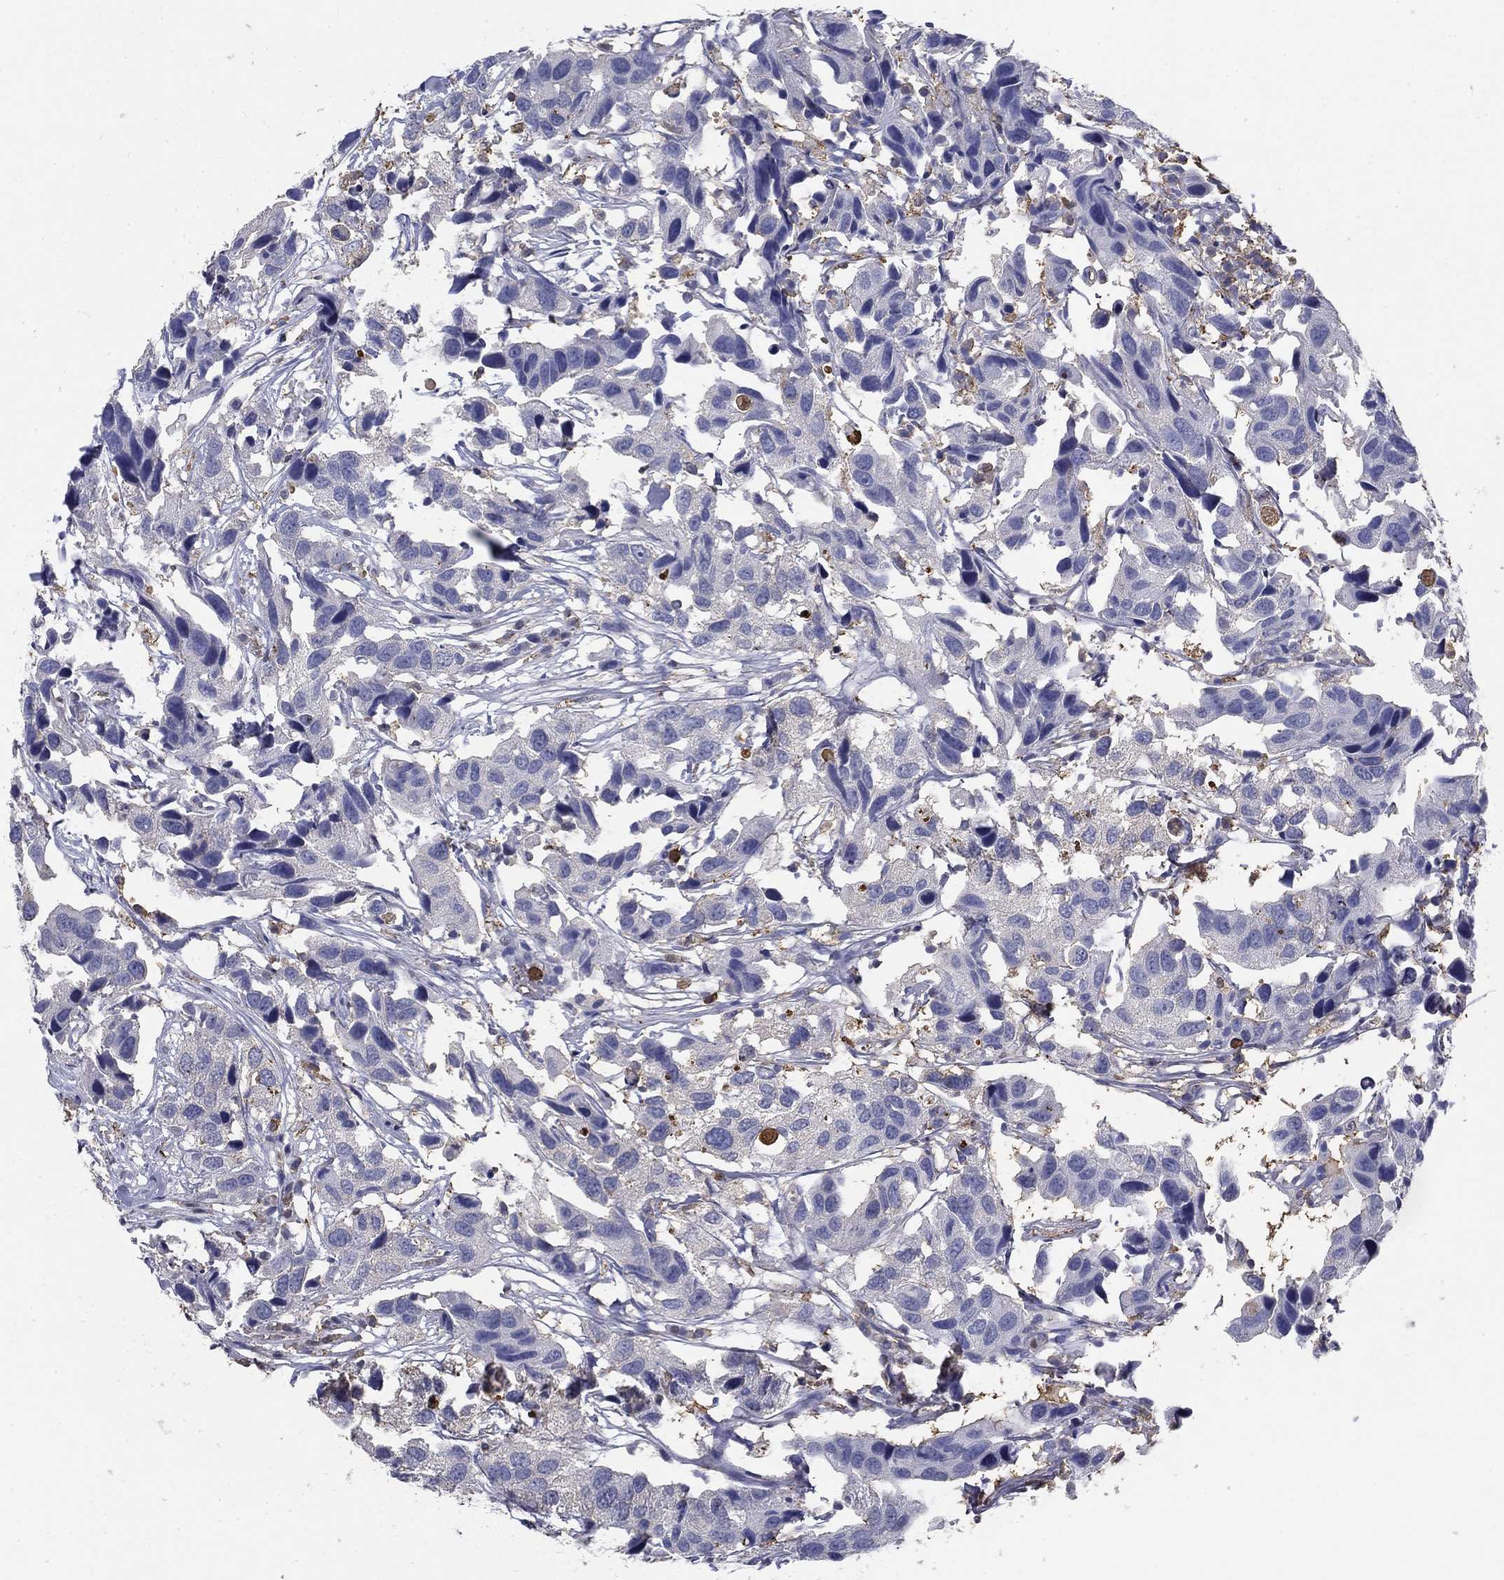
{"staining": {"intensity": "negative", "quantity": "none", "location": "none"}, "tissue": "urothelial cancer", "cell_type": "Tumor cells", "image_type": "cancer", "snomed": [{"axis": "morphology", "description": "Urothelial carcinoma, High grade"}, {"axis": "topography", "description": "Urinary bladder"}], "caption": "Urothelial cancer stained for a protein using immunohistochemistry displays no staining tumor cells.", "gene": "IGSF8", "patient": {"sex": "male", "age": 79}}